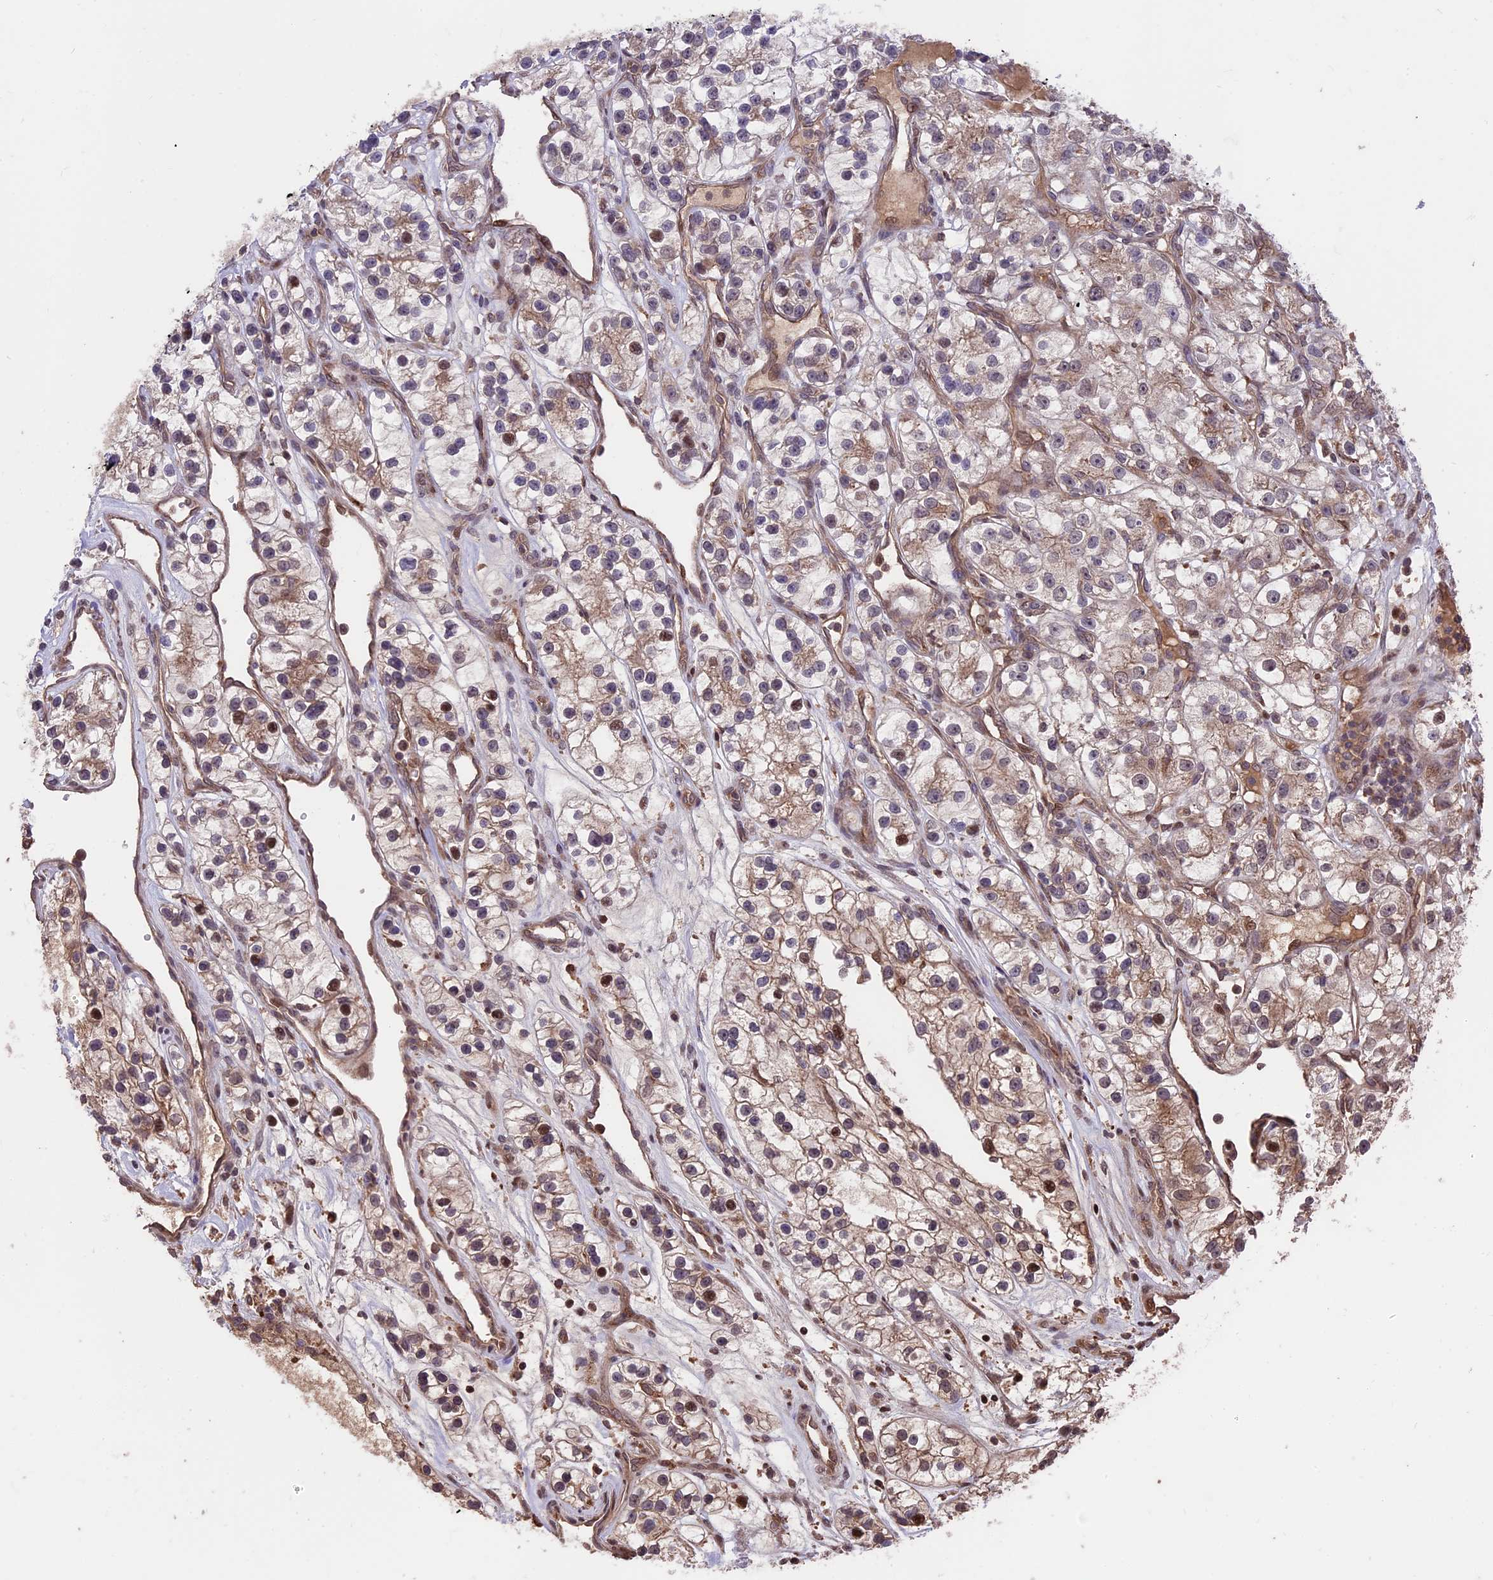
{"staining": {"intensity": "moderate", "quantity": "<25%", "location": "cytoplasmic/membranous,nuclear"}, "tissue": "renal cancer", "cell_type": "Tumor cells", "image_type": "cancer", "snomed": [{"axis": "morphology", "description": "Adenocarcinoma, NOS"}, {"axis": "topography", "description": "Kidney"}], "caption": "Moderate cytoplasmic/membranous and nuclear positivity is seen in about <25% of tumor cells in renal cancer (adenocarcinoma). Using DAB (brown) and hematoxylin (blue) stains, captured at high magnification using brightfield microscopy.", "gene": "ZNF598", "patient": {"sex": "female", "age": 57}}